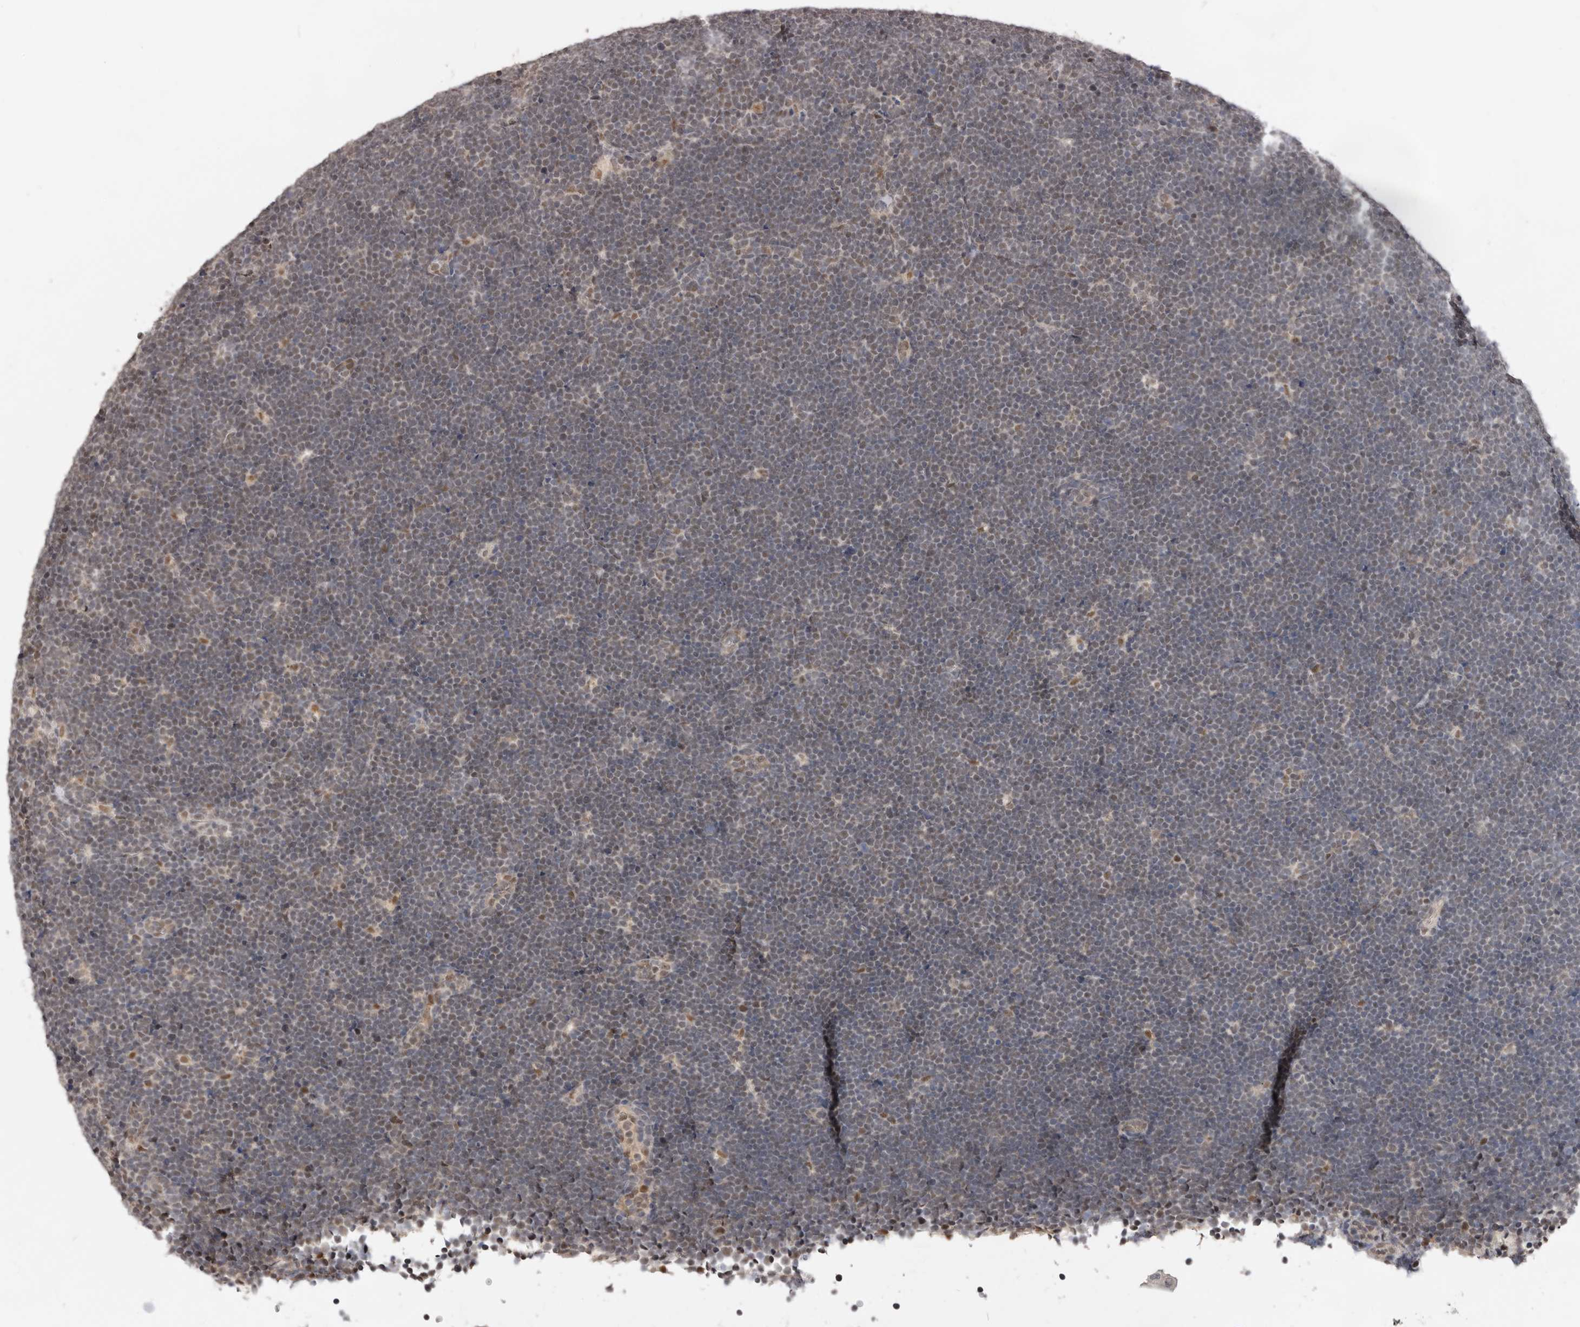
{"staining": {"intensity": "negative", "quantity": "none", "location": "none"}, "tissue": "lymphoma", "cell_type": "Tumor cells", "image_type": "cancer", "snomed": [{"axis": "morphology", "description": "Malignant lymphoma, non-Hodgkin's type, High grade"}, {"axis": "topography", "description": "Lymph node"}], "caption": "A micrograph of human lymphoma is negative for staining in tumor cells.", "gene": "BRCA2", "patient": {"sex": "male", "age": 13}}